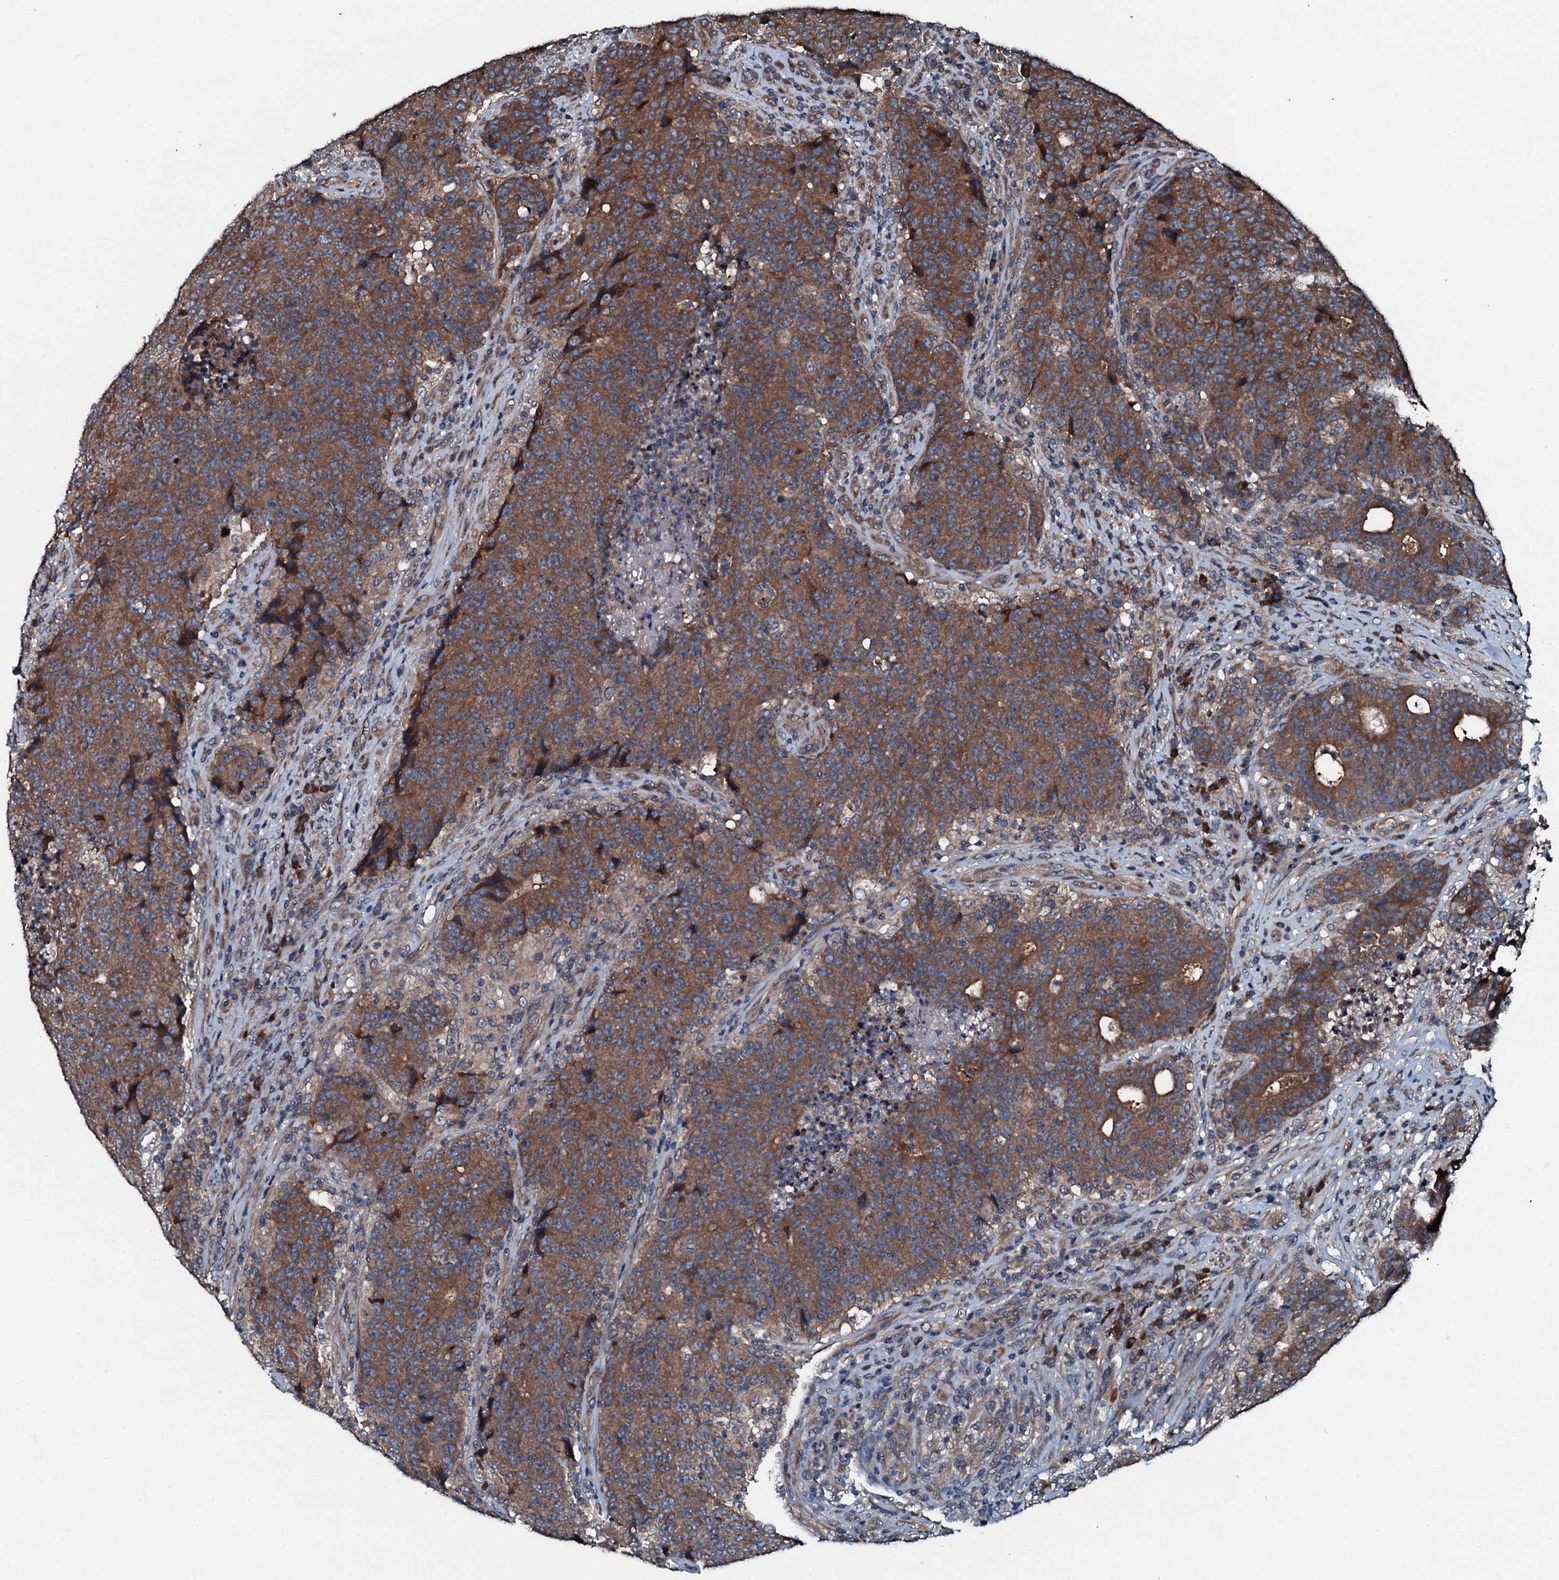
{"staining": {"intensity": "moderate", "quantity": ">75%", "location": "cytoplasmic/membranous"}, "tissue": "colorectal cancer", "cell_type": "Tumor cells", "image_type": "cancer", "snomed": [{"axis": "morphology", "description": "Adenocarcinoma, NOS"}, {"axis": "topography", "description": "Colon"}], "caption": "An immunohistochemistry histopathology image of neoplastic tissue is shown. Protein staining in brown highlights moderate cytoplasmic/membranous positivity in colorectal cancer (adenocarcinoma) within tumor cells.", "gene": "AARS1", "patient": {"sex": "female", "age": 75}}